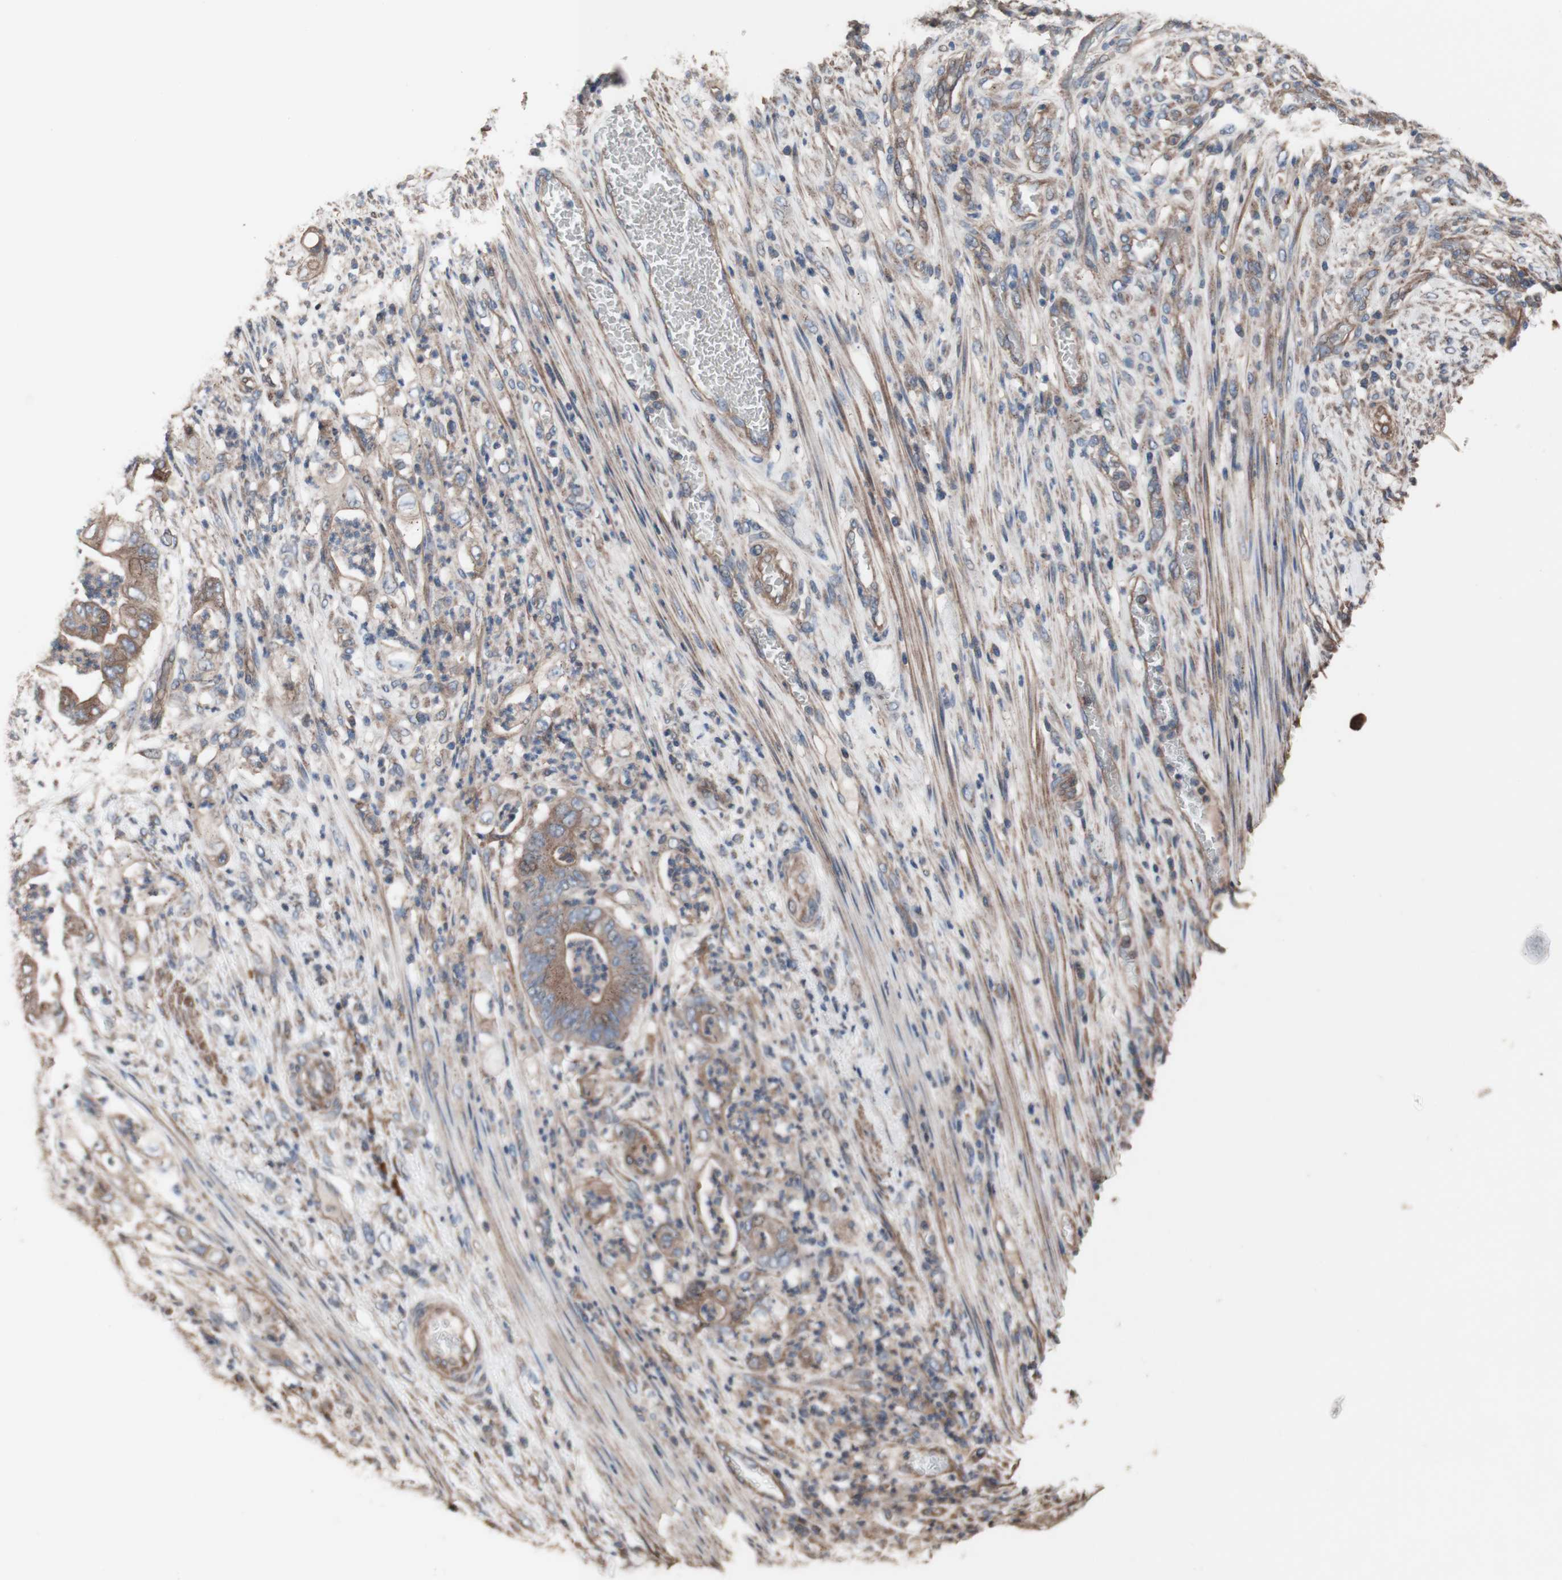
{"staining": {"intensity": "weak", "quantity": ">75%", "location": "cytoplasmic/membranous"}, "tissue": "stomach cancer", "cell_type": "Tumor cells", "image_type": "cancer", "snomed": [{"axis": "morphology", "description": "Adenocarcinoma, NOS"}, {"axis": "topography", "description": "Stomach"}], "caption": "Stomach cancer (adenocarcinoma) tissue demonstrates weak cytoplasmic/membranous staining in about >75% of tumor cells, visualized by immunohistochemistry.", "gene": "COPB1", "patient": {"sex": "female", "age": 73}}